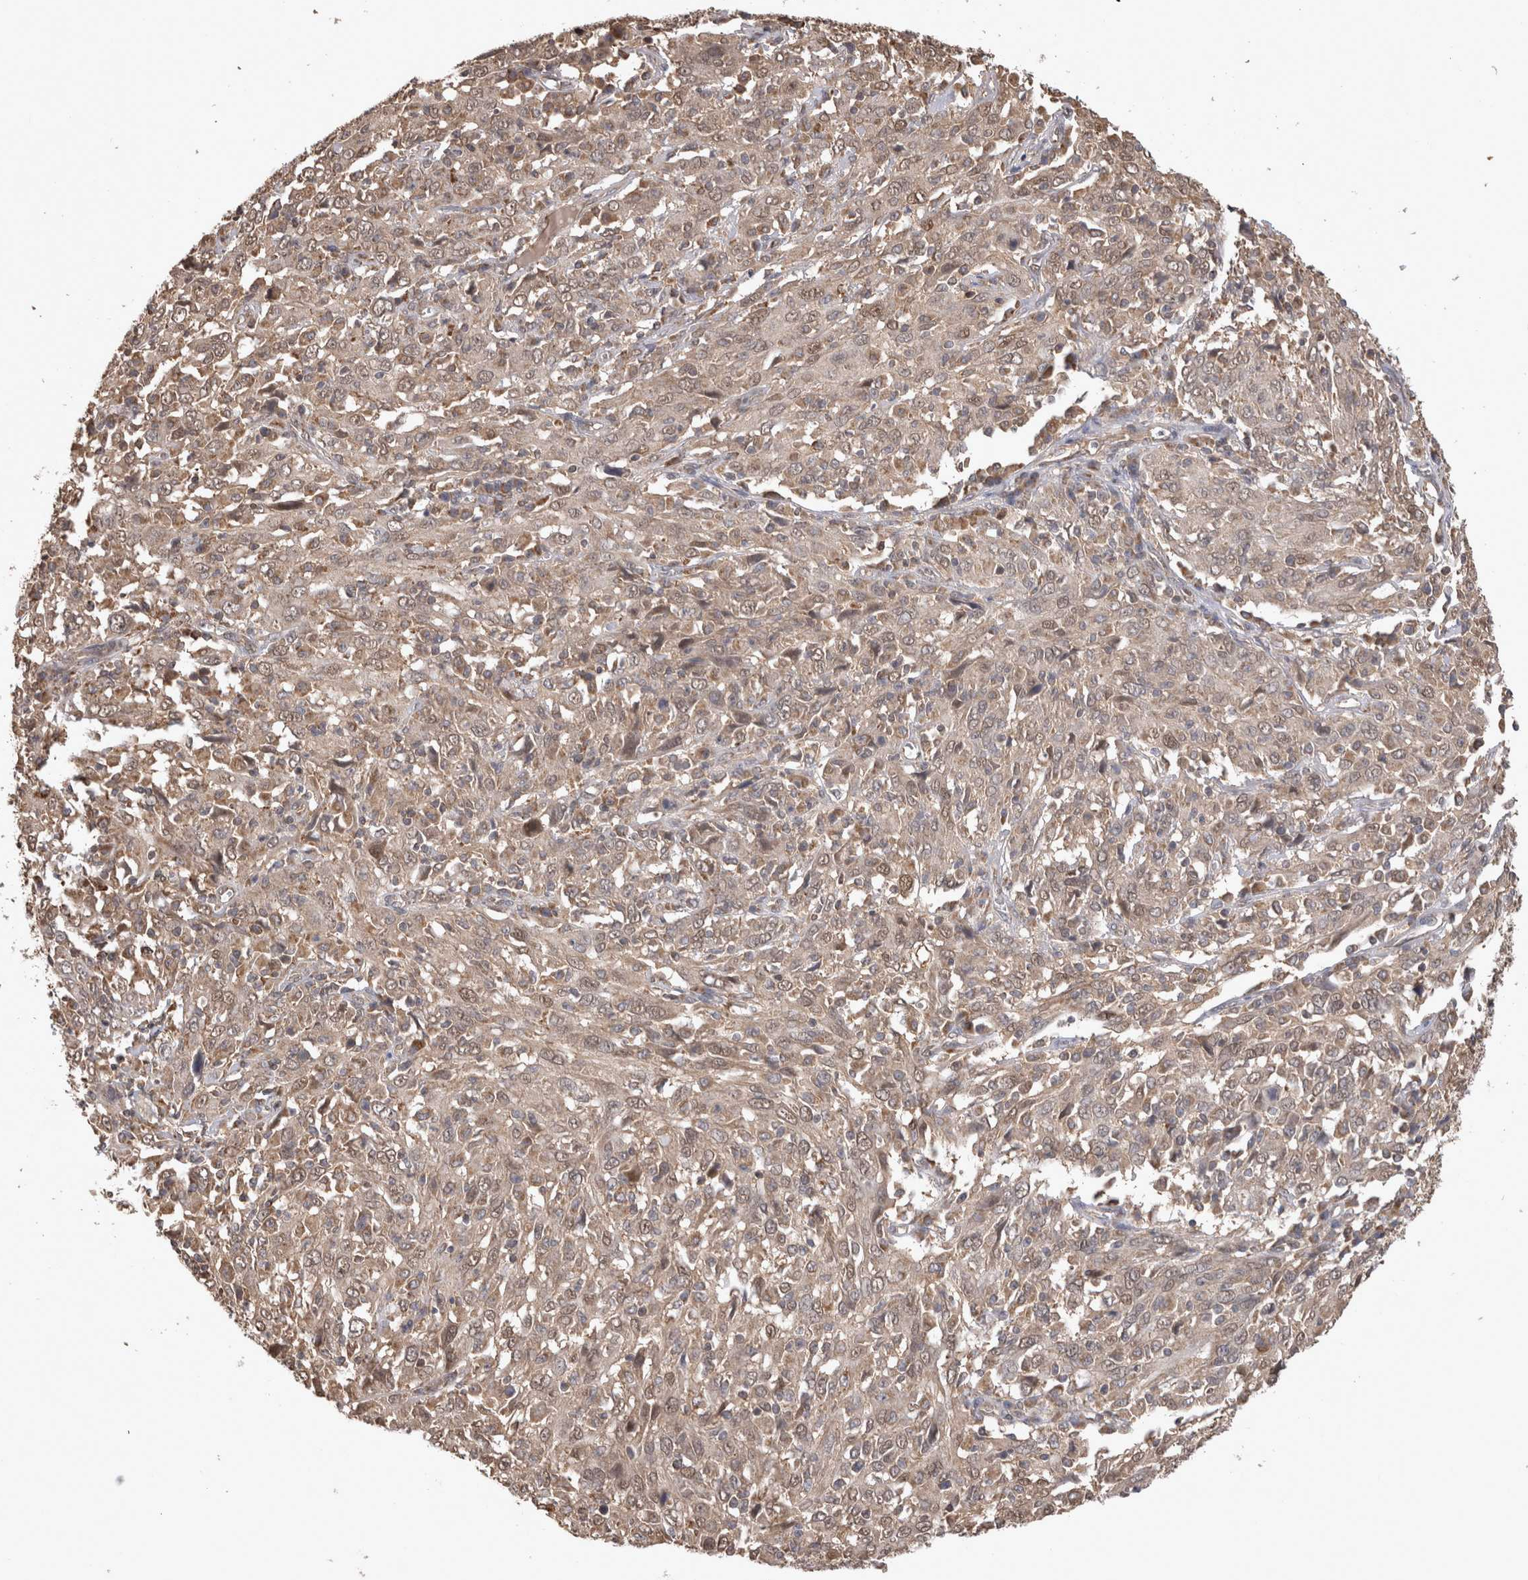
{"staining": {"intensity": "weak", "quantity": "25%-75%", "location": "cytoplasmic/membranous,nuclear"}, "tissue": "cervical cancer", "cell_type": "Tumor cells", "image_type": "cancer", "snomed": [{"axis": "morphology", "description": "Squamous cell carcinoma, NOS"}, {"axis": "topography", "description": "Cervix"}], "caption": "Protein expression by immunohistochemistry (IHC) exhibits weak cytoplasmic/membranous and nuclear expression in approximately 25%-75% of tumor cells in squamous cell carcinoma (cervical). The protein is stained brown, and the nuclei are stained in blue (DAB IHC with brightfield microscopy, high magnification).", "gene": "PREP", "patient": {"sex": "female", "age": 46}}